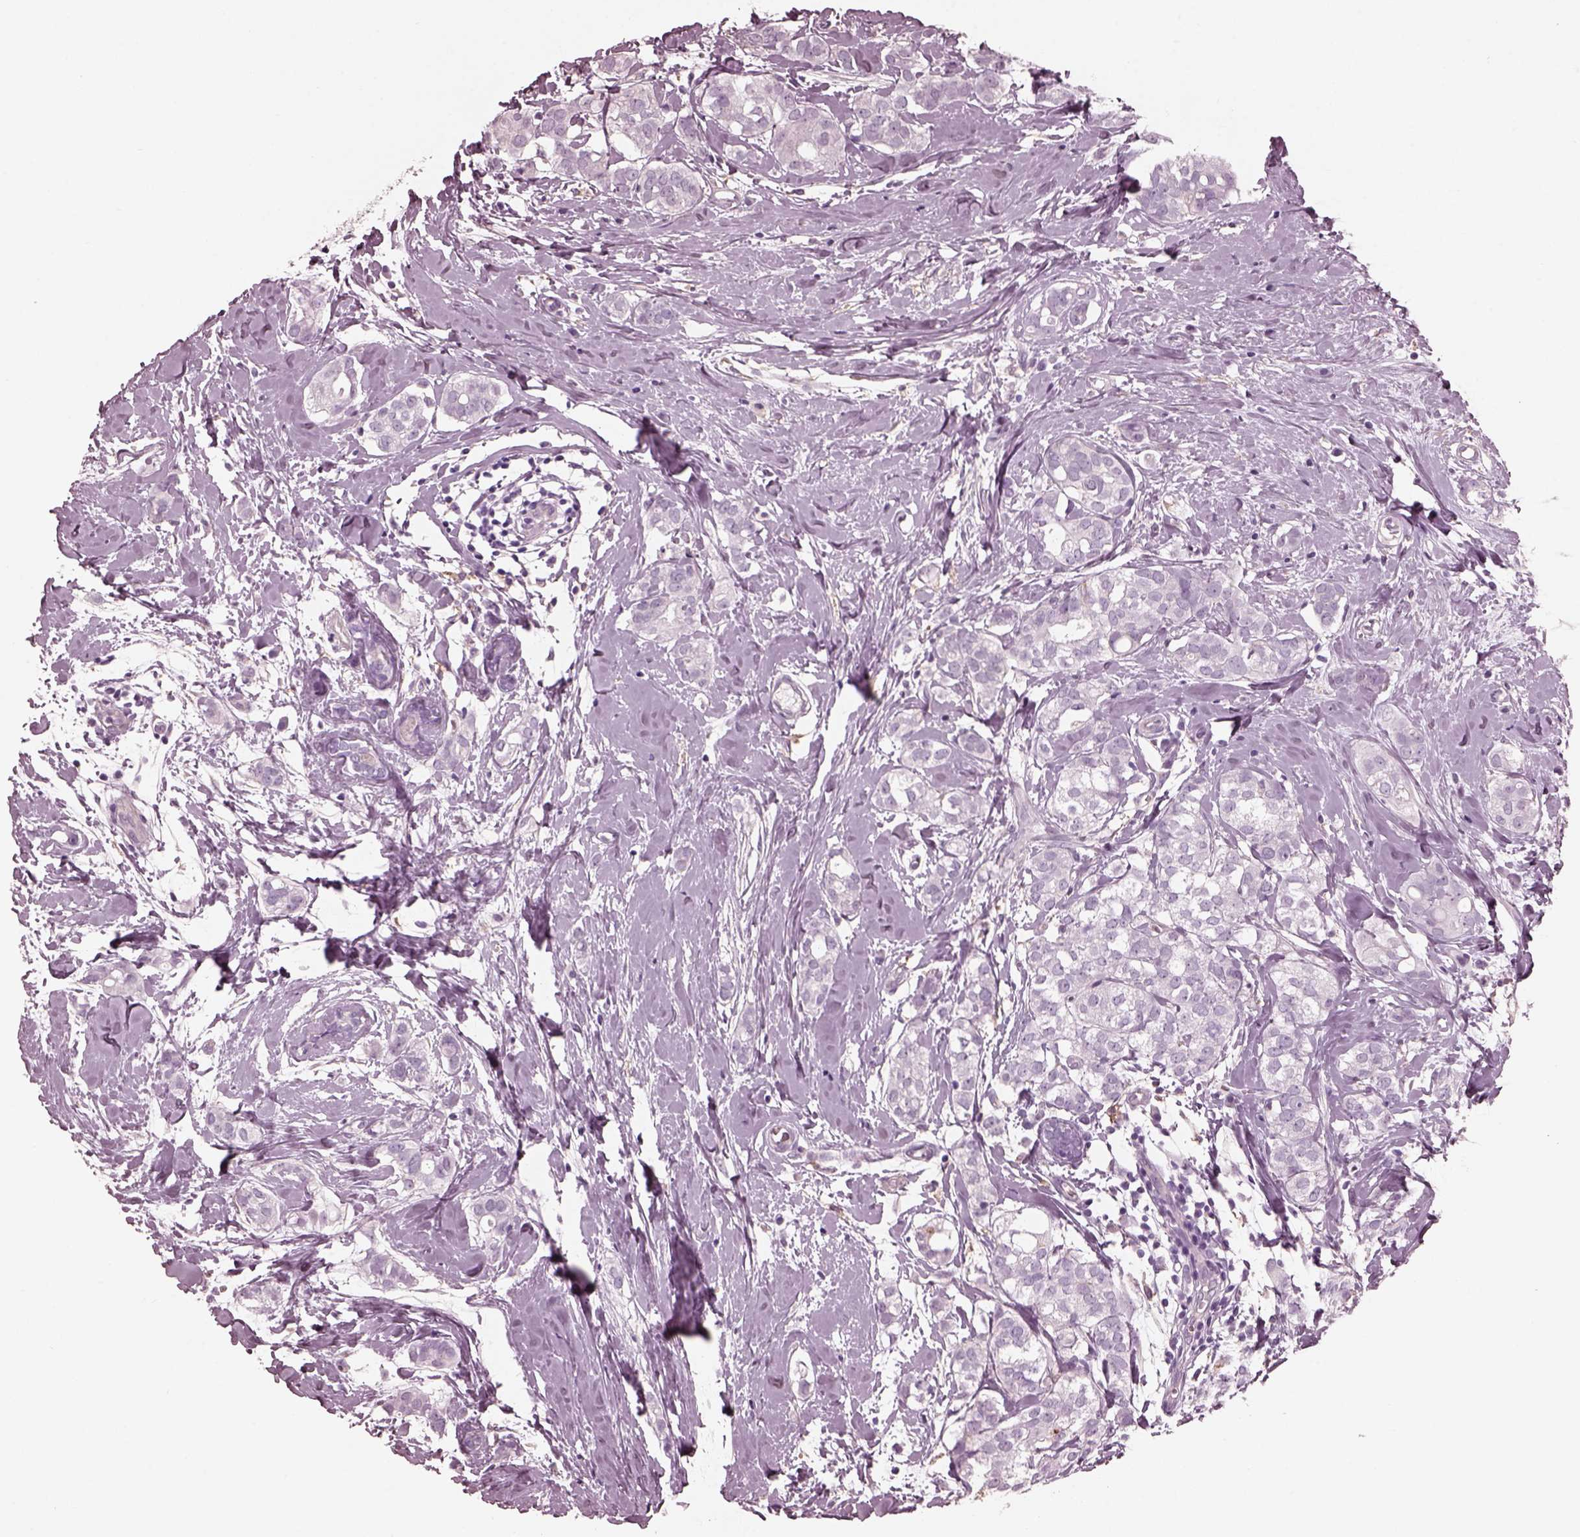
{"staining": {"intensity": "negative", "quantity": "none", "location": "none"}, "tissue": "breast cancer", "cell_type": "Tumor cells", "image_type": "cancer", "snomed": [{"axis": "morphology", "description": "Duct carcinoma"}, {"axis": "topography", "description": "Breast"}], "caption": "Immunohistochemistry (IHC) image of human breast intraductal carcinoma stained for a protein (brown), which reveals no staining in tumor cells.", "gene": "CGA", "patient": {"sex": "female", "age": 40}}